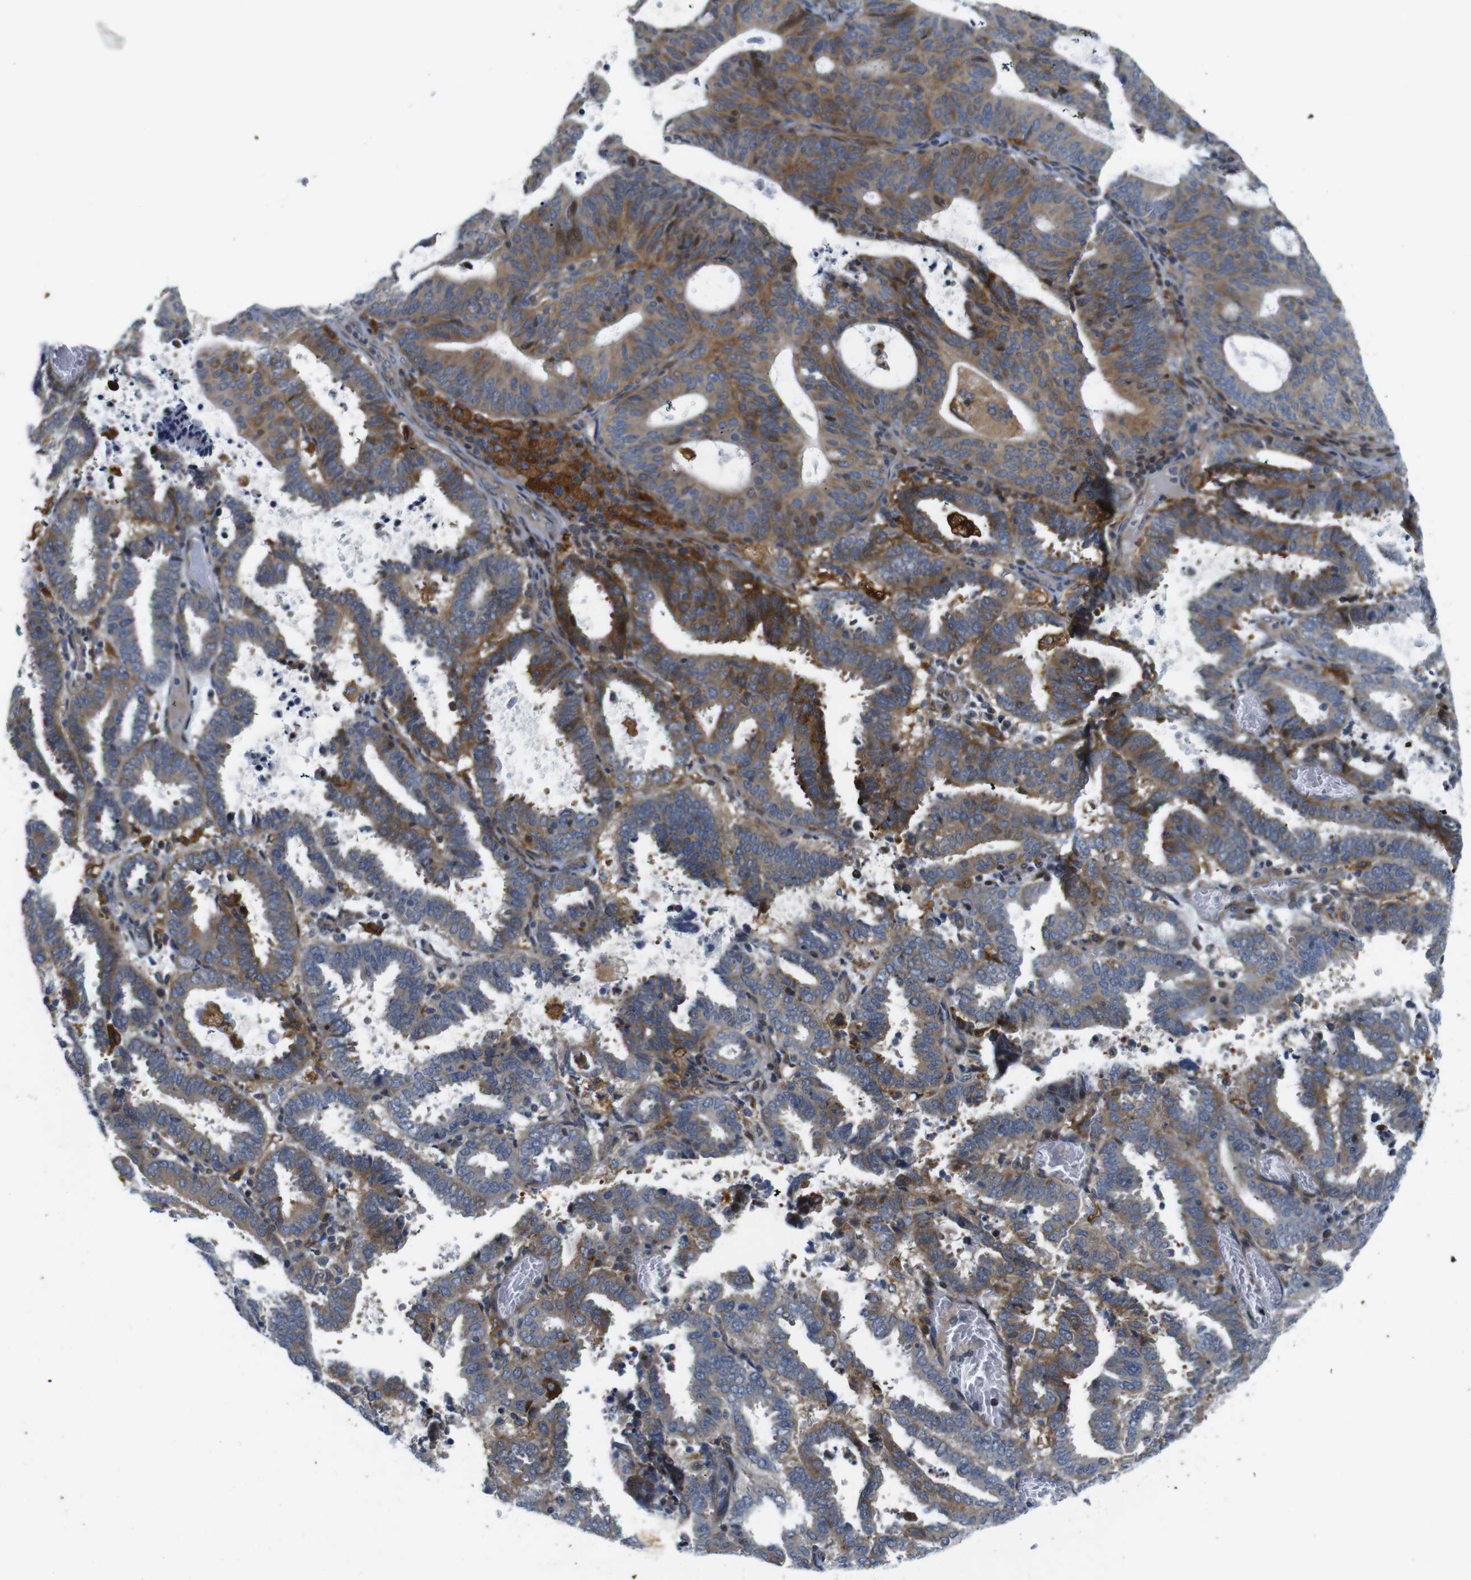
{"staining": {"intensity": "moderate", "quantity": ">75%", "location": "cytoplasmic/membranous"}, "tissue": "endometrial cancer", "cell_type": "Tumor cells", "image_type": "cancer", "snomed": [{"axis": "morphology", "description": "Adenocarcinoma, NOS"}, {"axis": "topography", "description": "Uterus"}], "caption": "Immunohistochemistry of adenocarcinoma (endometrial) exhibits medium levels of moderate cytoplasmic/membranous positivity in about >75% of tumor cells. (brown staining indicates protein expression, while blue staining denotes nuclei).", "gene": "ROBO2", "patient": {"sex": "female", "age": 83}}